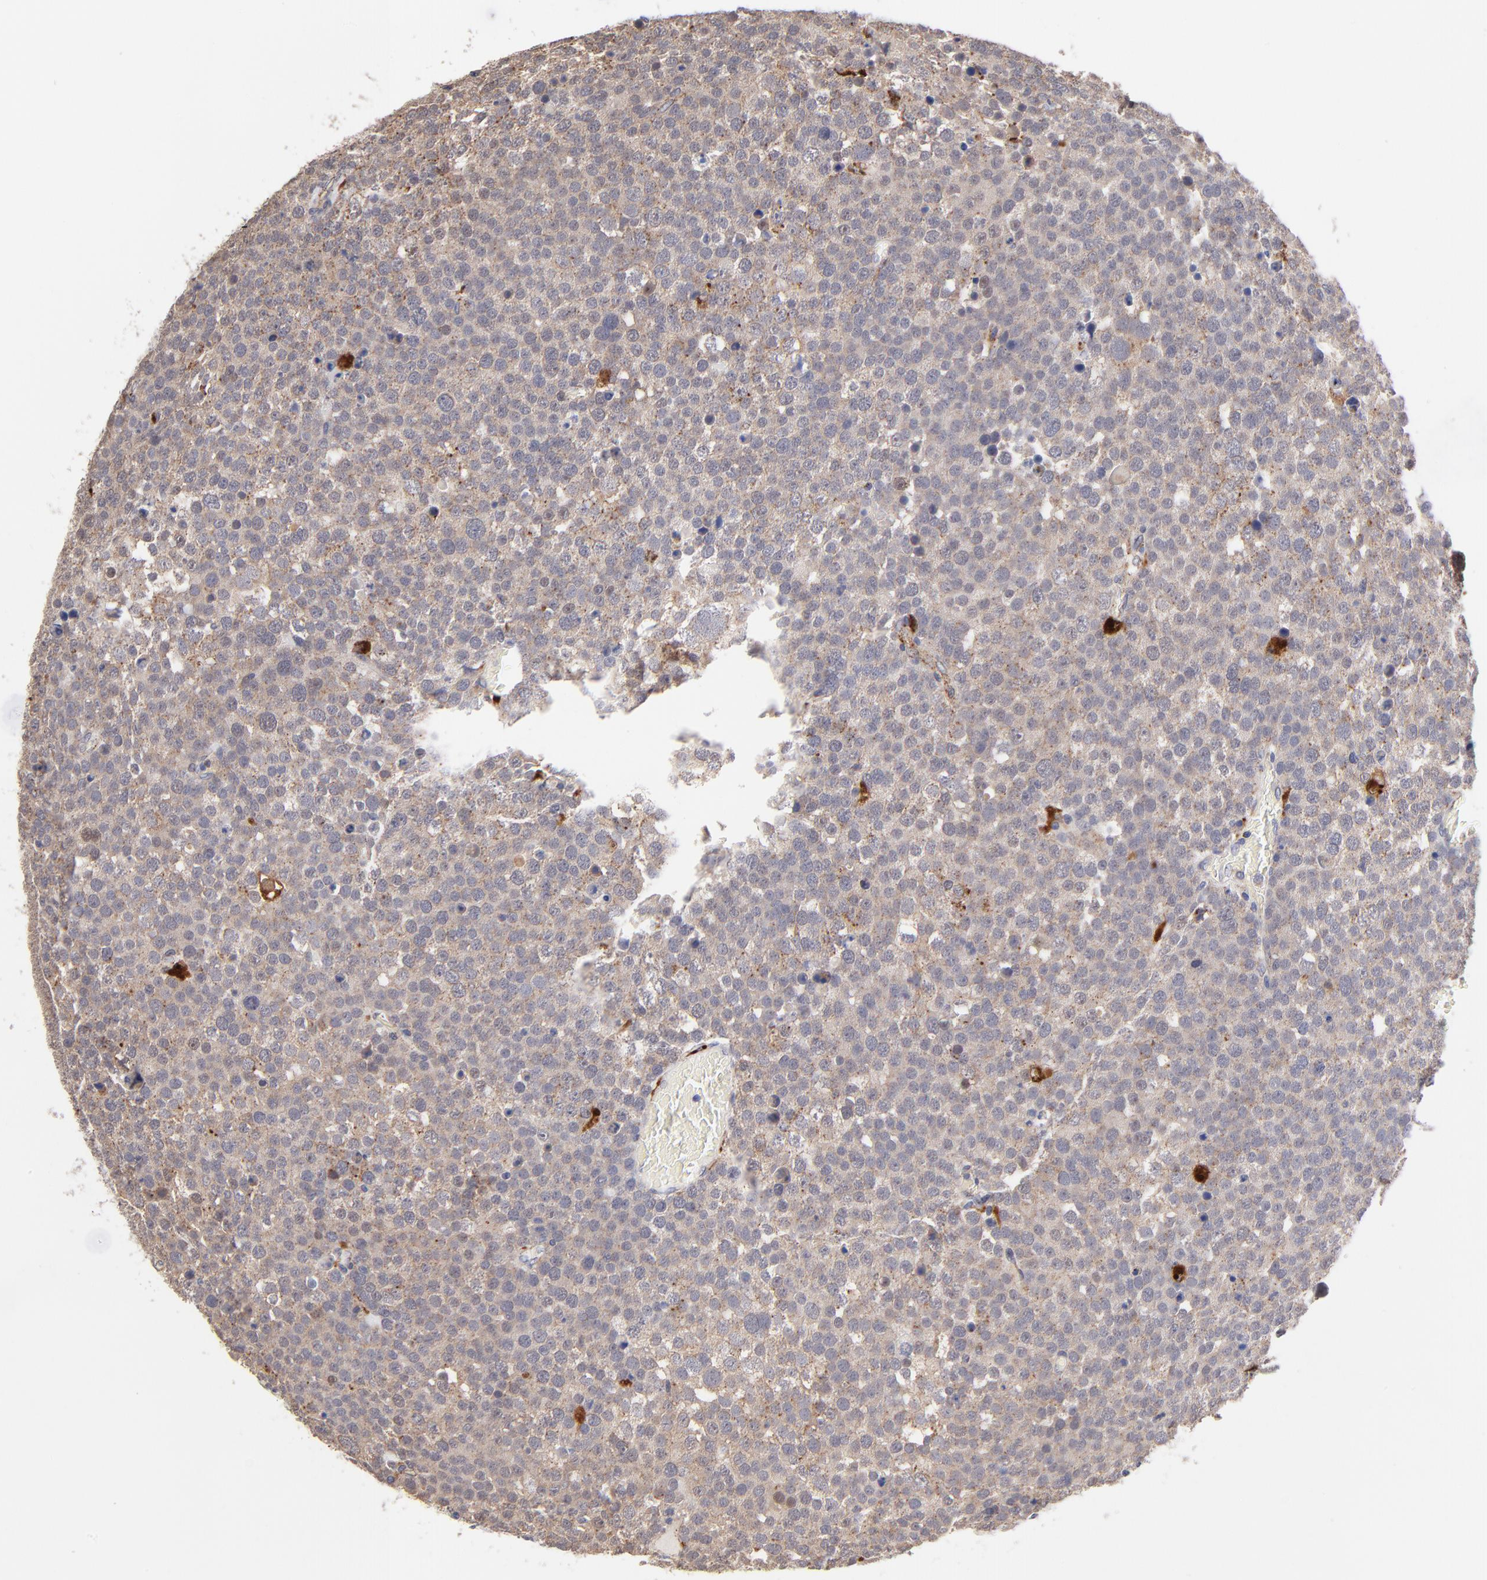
{"staining": {"intensity": "weak", "quantity": "25%-75%", "location": "cytoplasmic/membranous"}, "tissue": "testis cancer", "cell_type": "Tumor cells", "image_type": "cancer", "snomed": [{"axis": "morphology", "description": "Seminoma, NOS"}, {"axis": "topography", "description": "Testis"}], "caption": "This histopathology image exhibits immunohistochemistry (IHC) staining of human testis seminoma, with low weak cytoplasmic/membranous expression in approximately 25%-75% of tumor cells.", "gene": "PDE4B", "patient": {"sex": "male", "age": 71}}